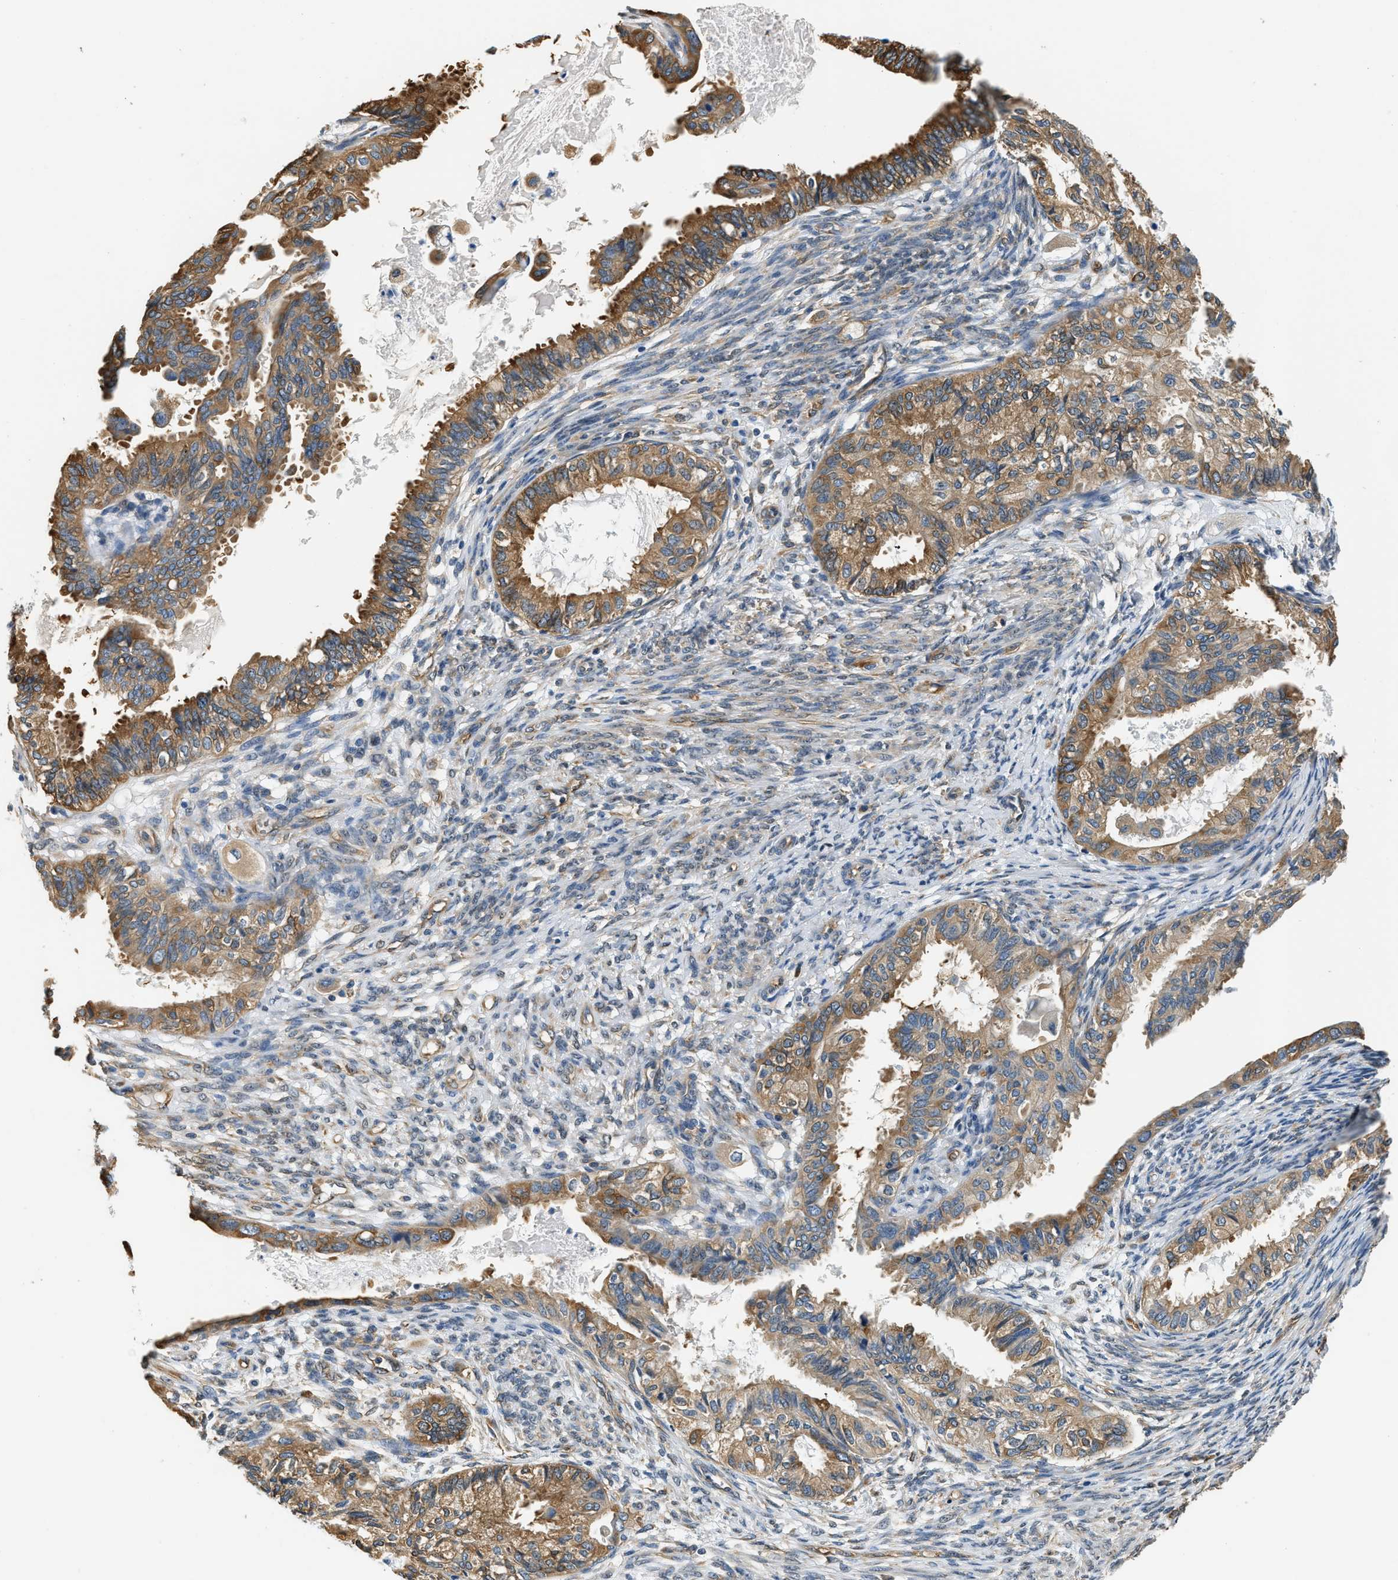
{"staining": {"intensity": "moderate", "quantity": ">75%", "location": "cytoplasmic/membranous"}, "tissue": "cervical cancer", "cell_type": "Tumor cells", "image_type": "cancer", "snomed": [{"axis": "morphology", "description": "Normal tissue, NOS"}, {"axis": "morphology", "description": "Adenocarcinoma, NOS"}, {"axis": "topography", "description": "Cervix"}, {"axis": "topography", "description": "Endometrium"}], "caption": "High-magnification brightfield microscopy of cervical adenocarcinoma stained with DAB (3,3'-diaminobenzidine) (brown) and counterstained with hematoxylin (blue). tumor cells exhibit moderate cytoplasmic/membranous staining is present in about>75% of cells.", "gene": "PPP2R1B", "patient": {"sex": "female", "age": 86}}